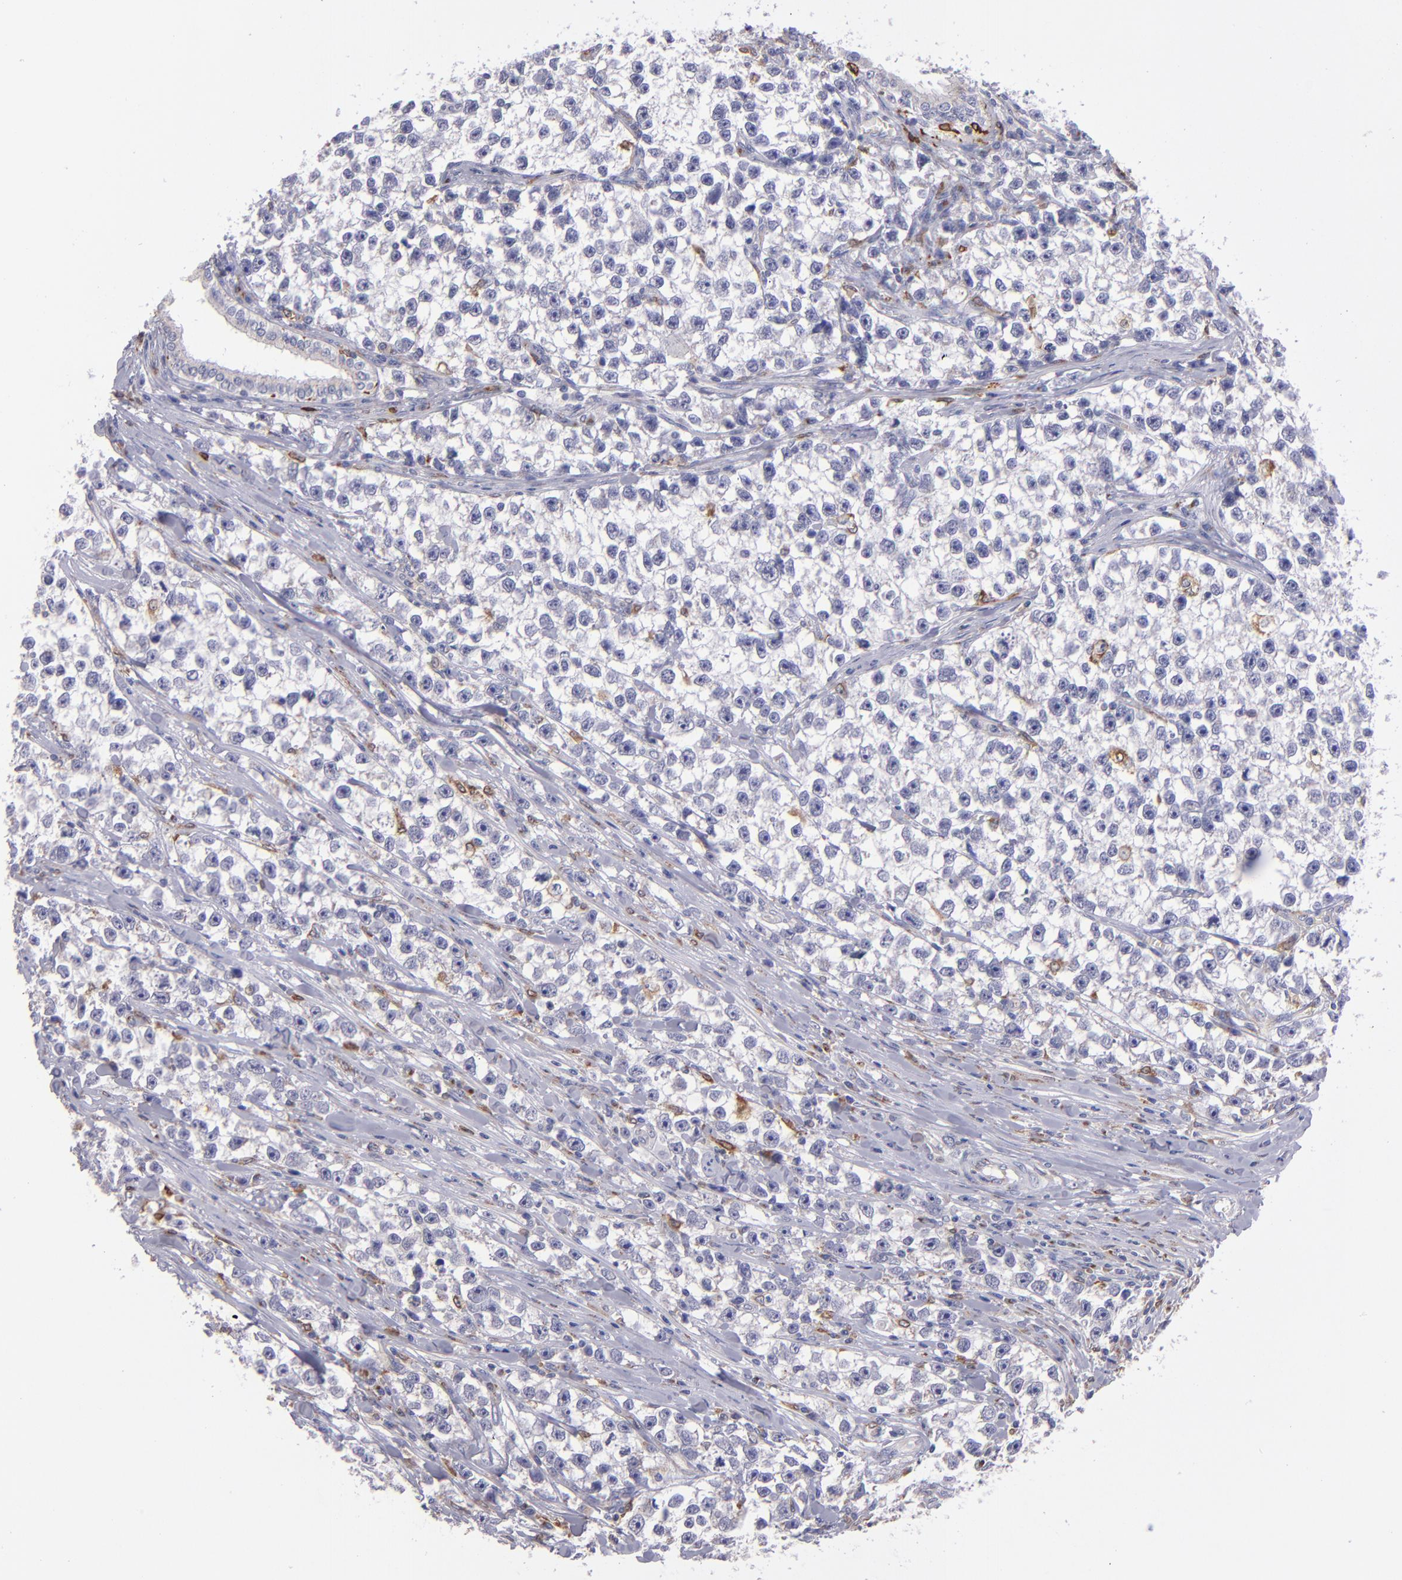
{"staining": {"intensity": "moderate", "quantity": "<25%", "location": "cytoplasmic/membranous"}, "tissue": "testis cancer", "cell_type": "Tumor cells", "image_type": "cancer", "snomed": [{"axis": "morphology", "description": "Seminoma, NOS"}, {"axis": "morphology", "description": "Carcinoma, Embryonal, NOS"}, {"axis": "topography", "description": "Testis"}], "caption": "A high-resolution micrograph shows immunohistochemistry (IHC) staining of testis cancer, which reveals moderate cytoplasmic/membranous expression in about <25% of tumor cells. (brown staining indicates protein expression, while blue staining denotes nuclei).", "gene": "PTGS1", "patient": {"sex": "male", "age": 30}}